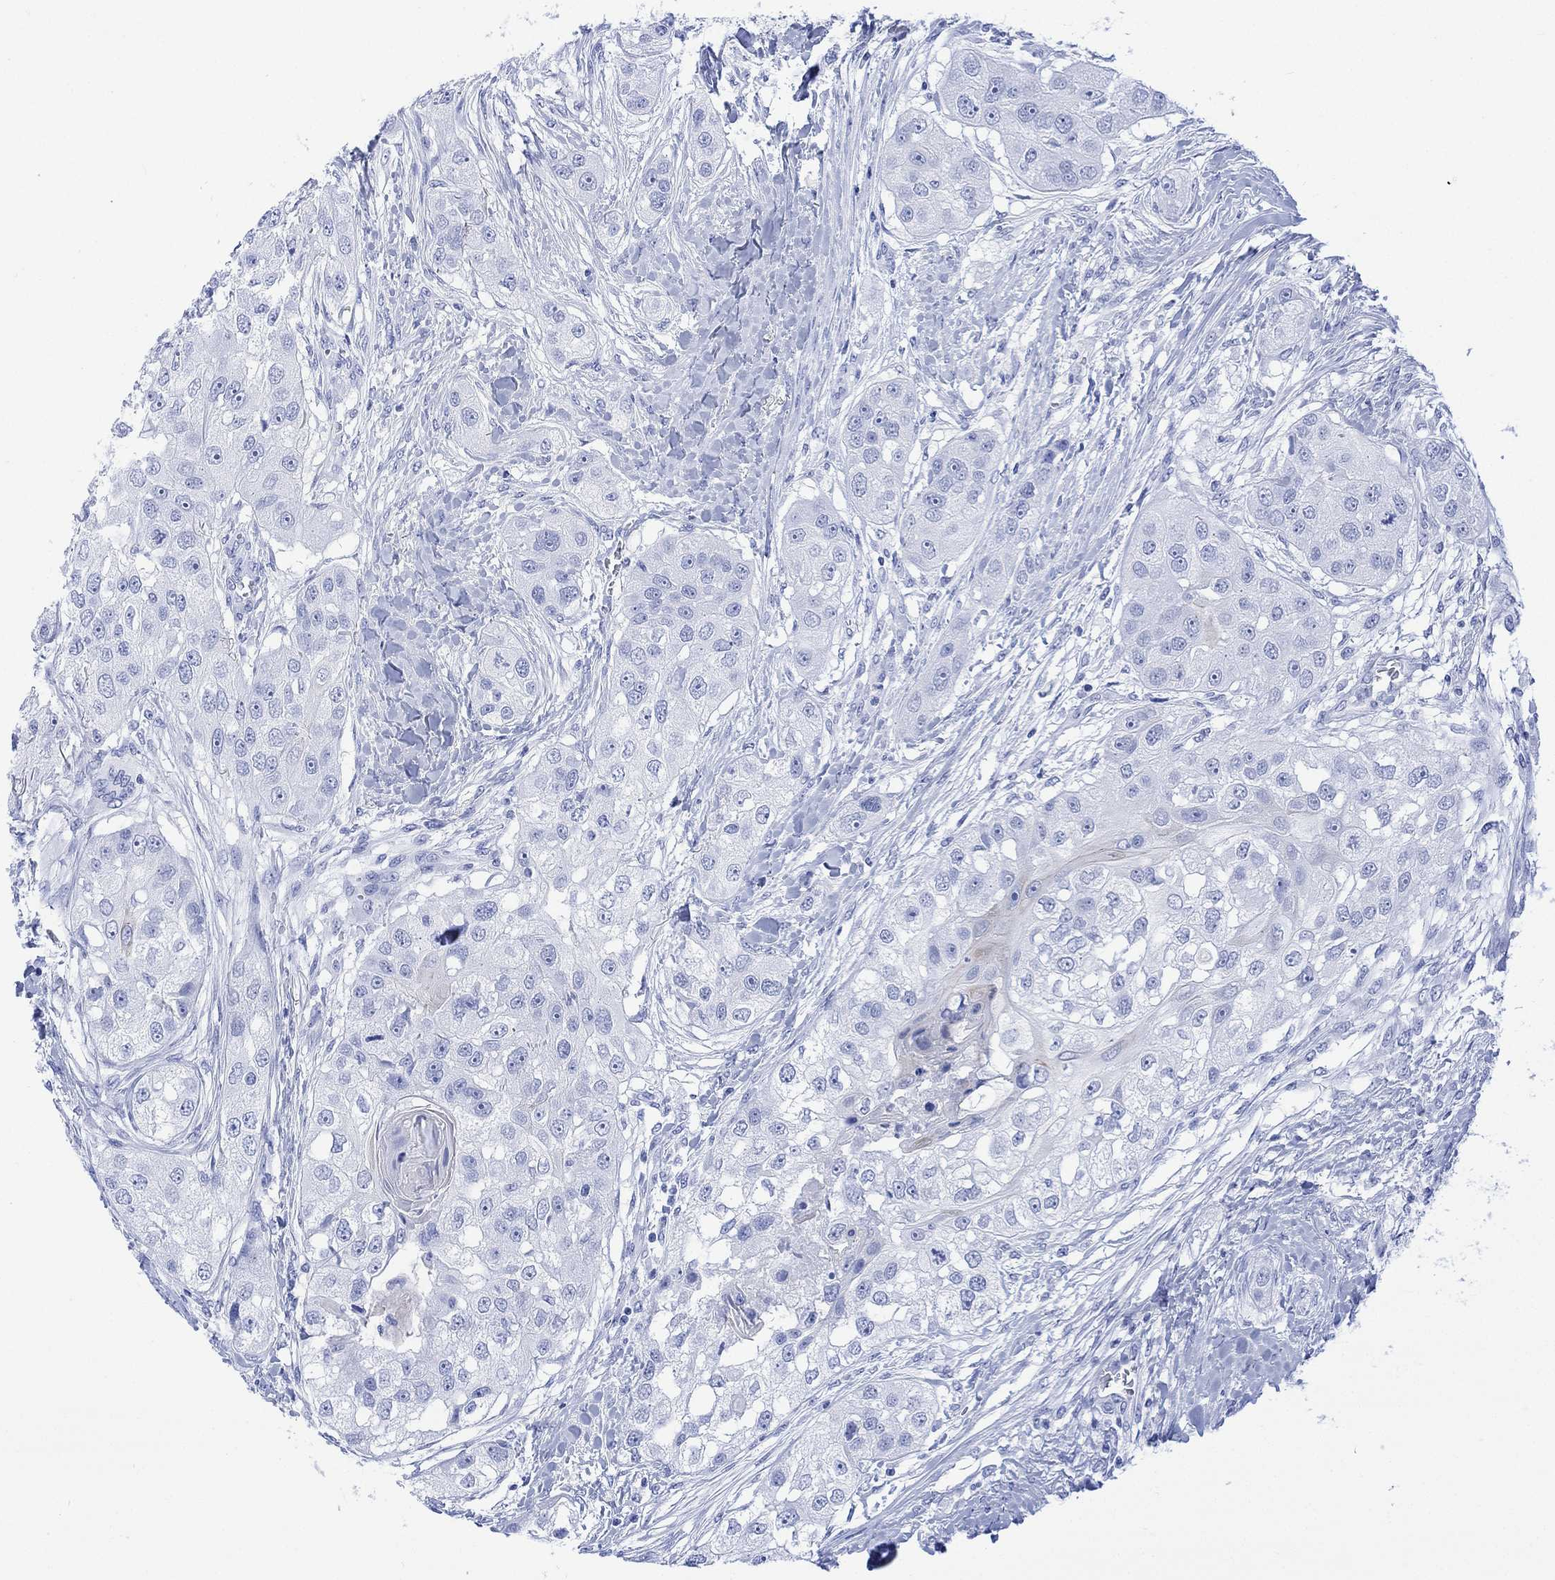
{"staining": {"intensity": "negative", "quantity": "none", "location": "none"}, "tissue": "head and neck cancer", "cell_type": "Tumor cells", "image_type": "cancer", "snomed": [{"axis": "morphology", "description": "Normal tissue, NOS"}, {"axis": "morphology", "description": "Squamous cell carcinoma, NOS"}, {"axis": "topography", "description": "Skeletal muscle"}, {"axis": "topography", "description": "Head-Neck"}], "caption": "This is a micrograph of immunohistochemistry (IHC) staining of head and neck cancer, which shows no positivity in tumor cells.", "gene": "CELF4", "patient": {"sex": "male", "age": 51}}